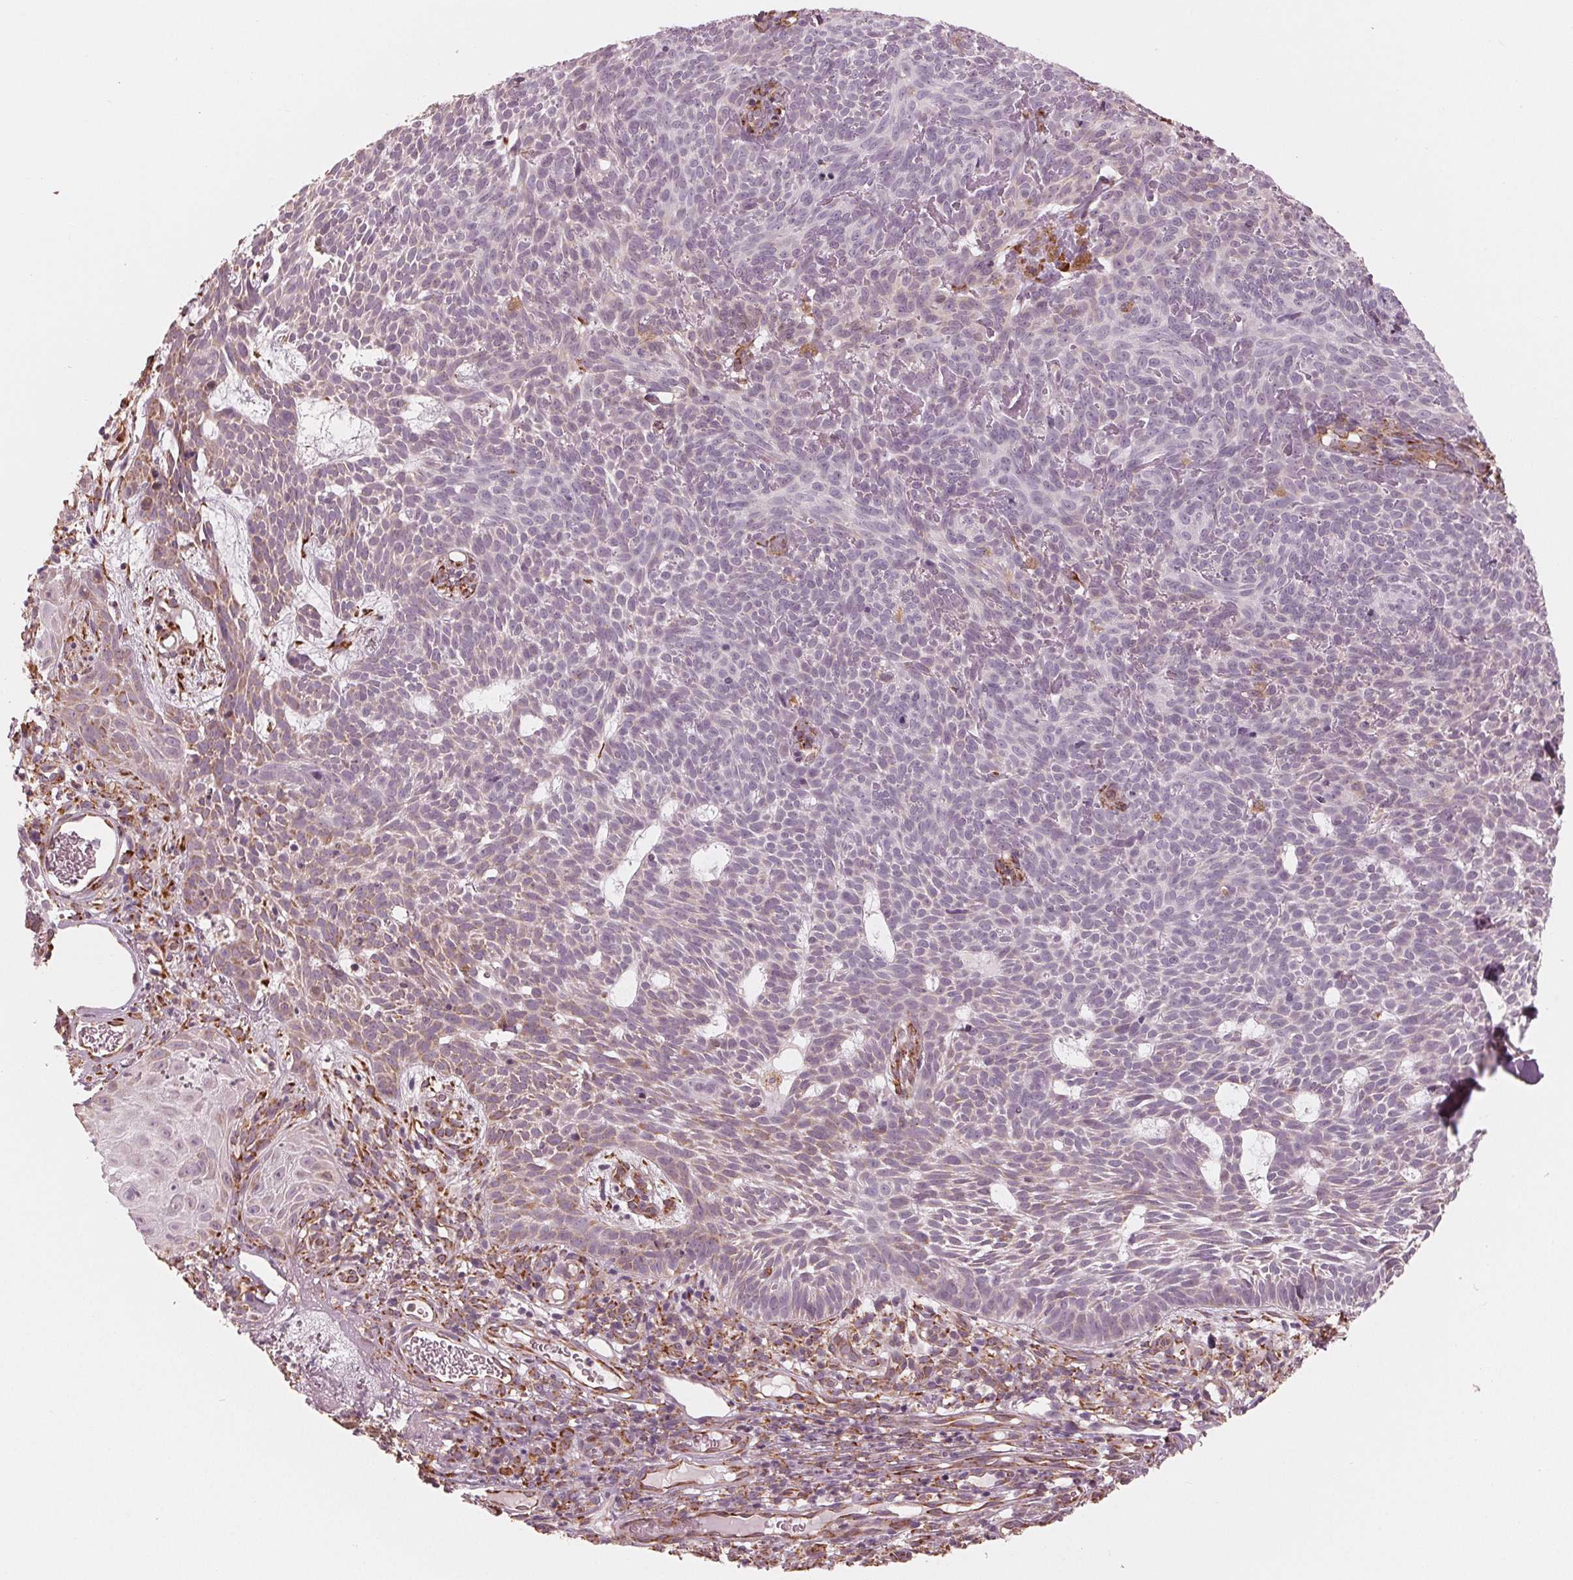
{"staining": {"intensity": "weak", "quantity": "25%-75%", "location": "cytoplasmic/membranous"}, "tissue": "skin cancer", "cell_type": "Tumor cells", "image_type": "cancer", "snomed": [{"axis": "morphology", "description": "Basal cell carcinoma"}, {"axis": "topography", "description": "Skin"}], "caption": "A brown stain highlights weak cytoplasmic/membranous expression of a protein in human basal cell carcinoma (skin) tumor cells.", "gene": "IKBIP", "patient": {"sex": "male", "age": 59}}